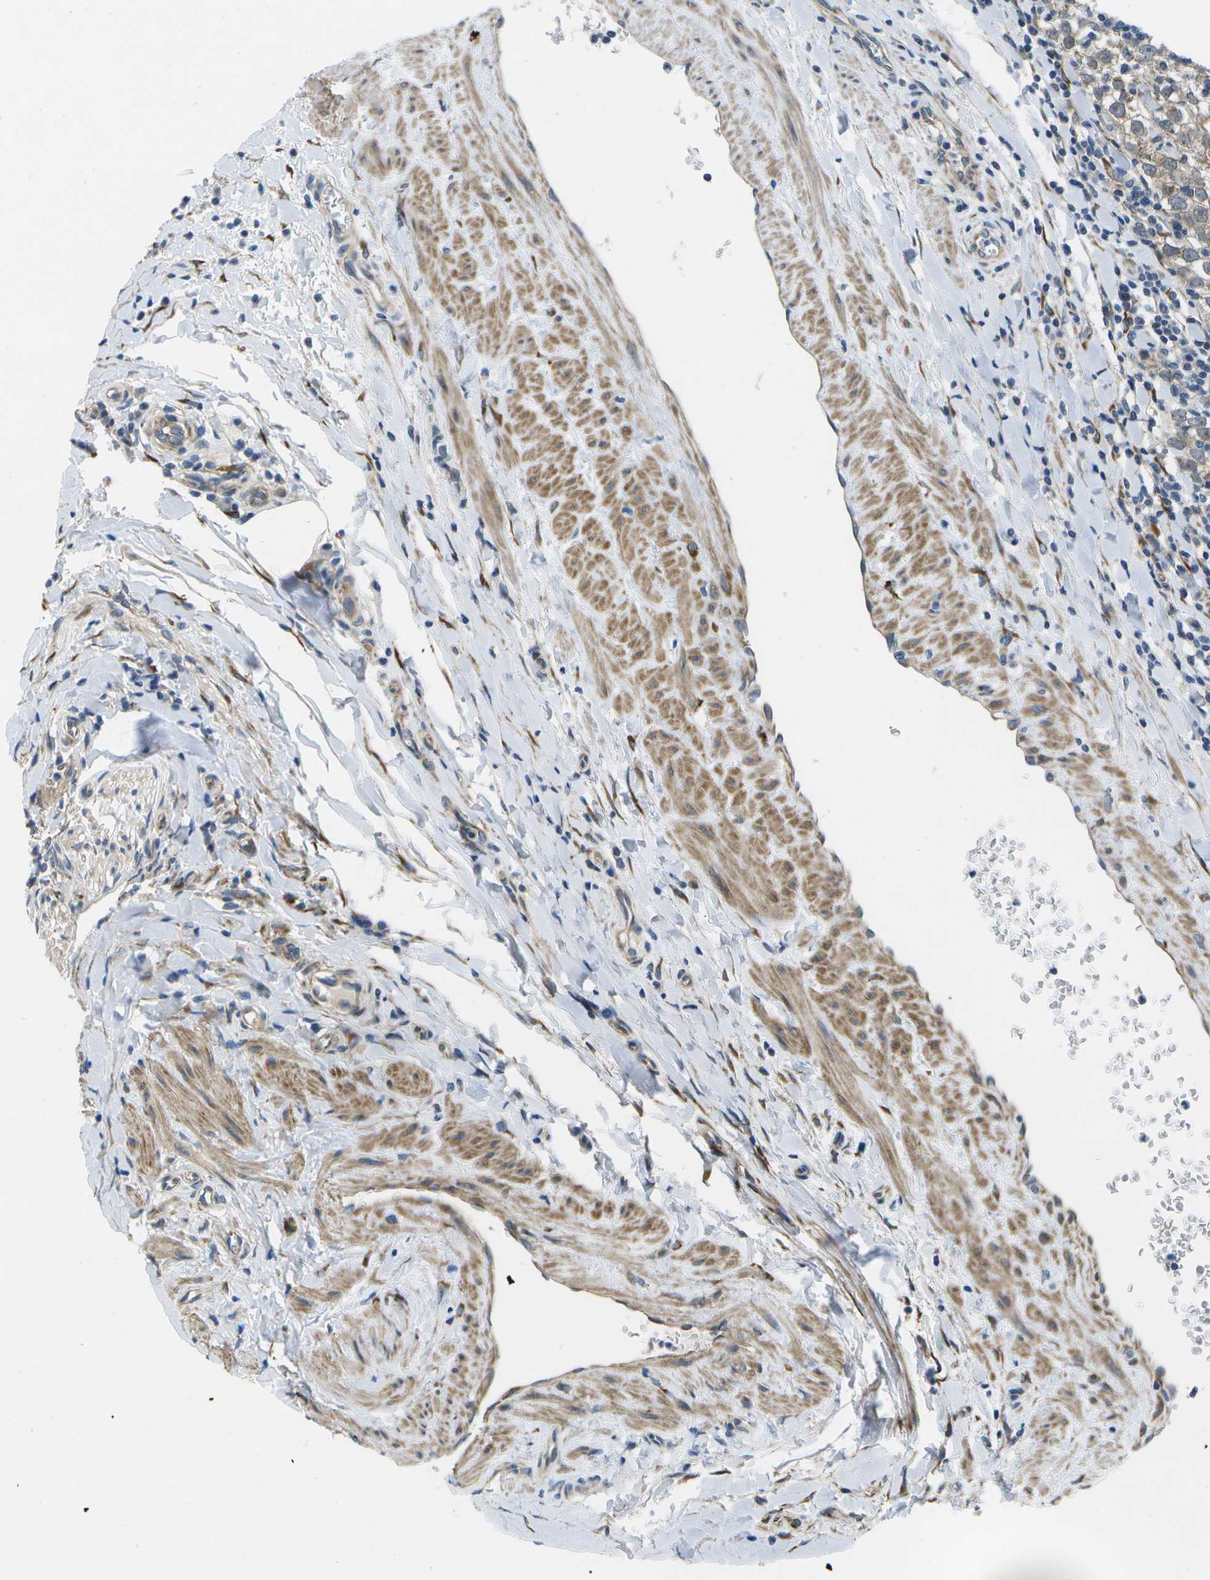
{"staining": {"intensity": "weak", "quantity": "25%-75%", "location": "cytoplasmic/membranous"}, "tissue": "testis cancer", "cell_type": "Tumor cells", "image_type": "cancer", "snomed": [{"axis": "morphology", "description": "Seminoma, NOS"}, {"axis": "morphology", "description": "Carcinoma, Embryonal, NOS"}, {"axis": "topography", "description": "Testis"}], "caption": "The photomicrograph demonstrates staining of seminoma (testis), revealing weak cytoplasmic/membranous protein staining (brown color) within tumor cells.", "gene": "P3H1", "patient": {"sex": "male", "age": 36}}